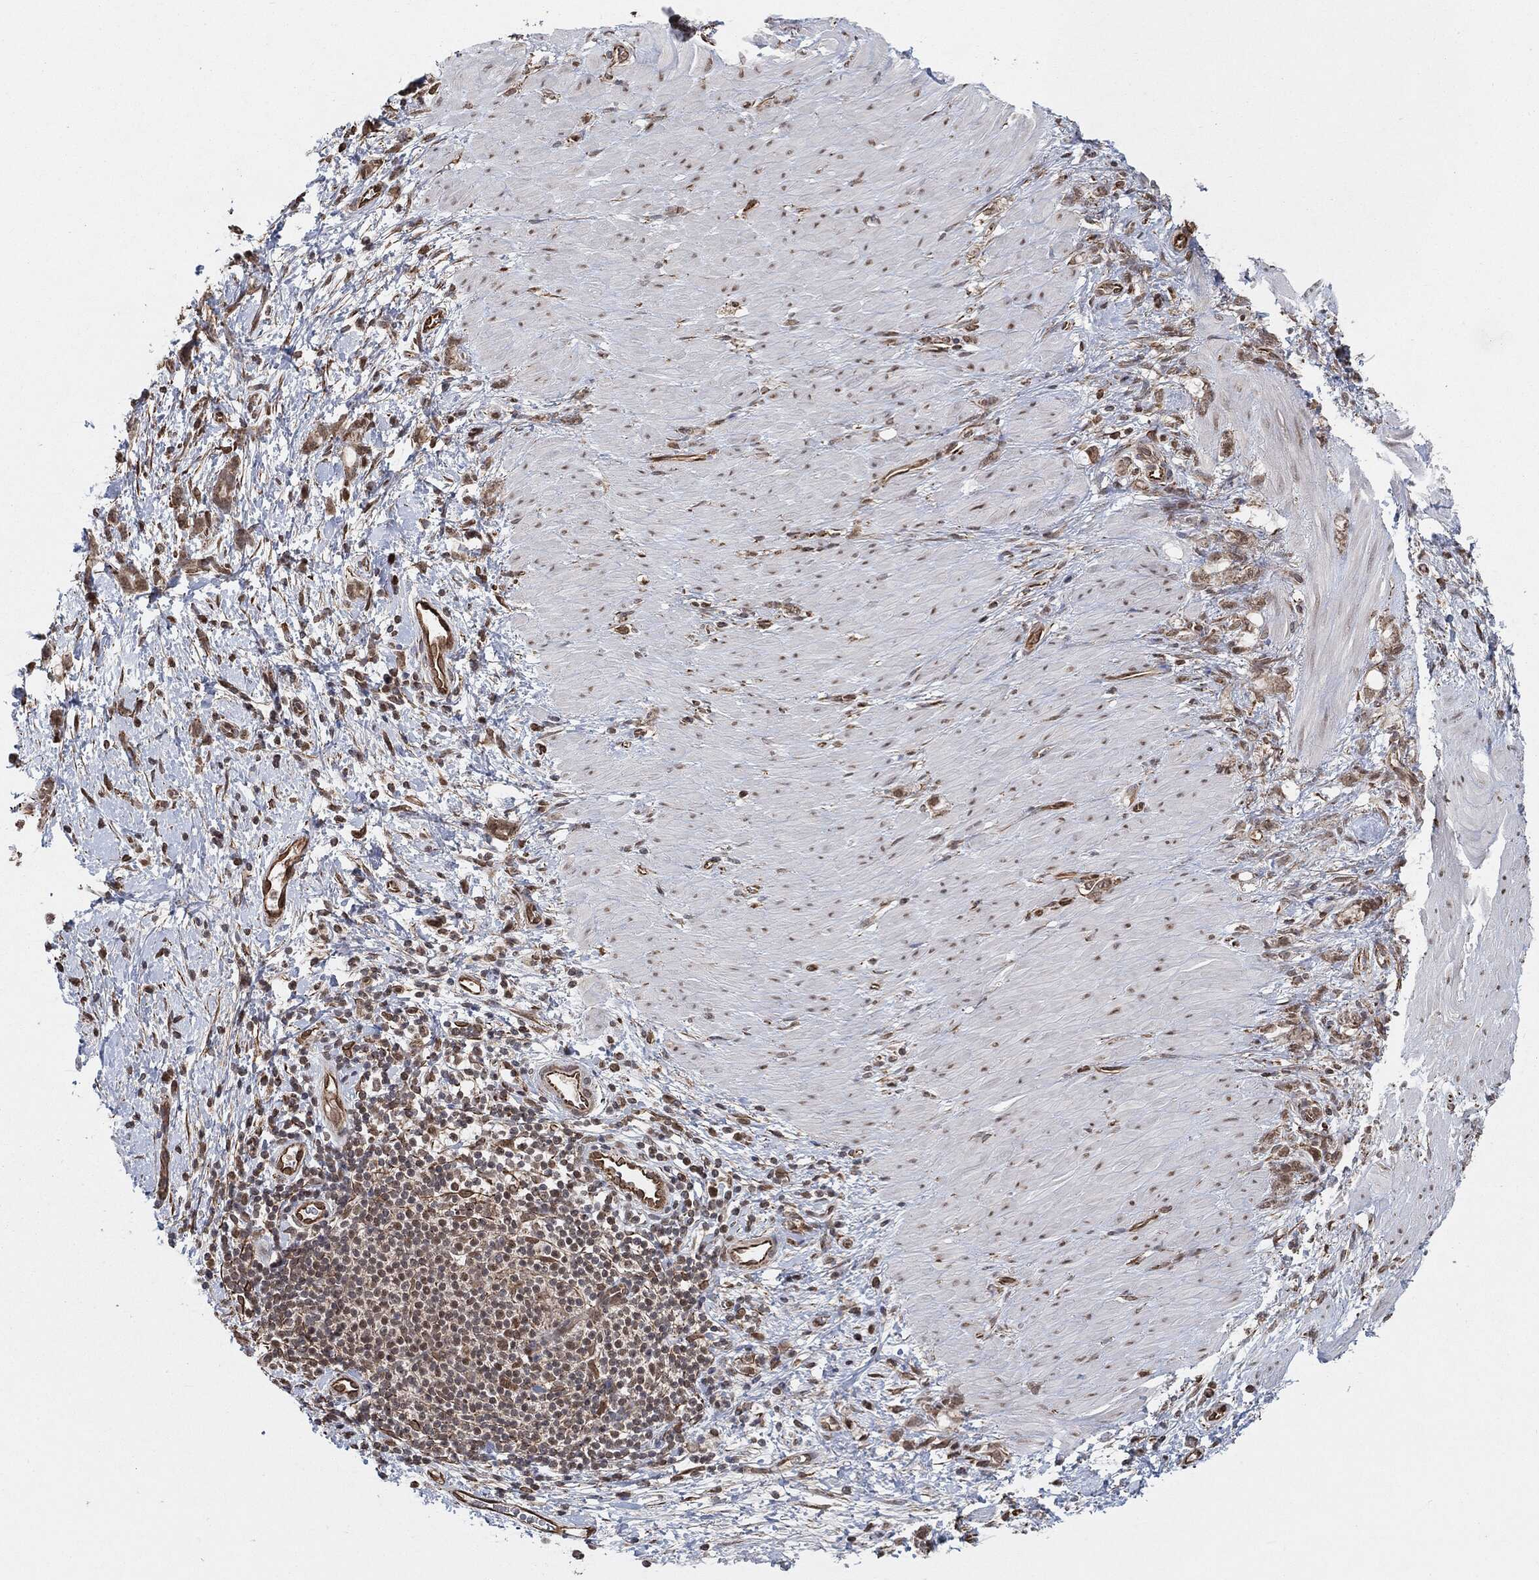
{"staining": {"intensity": "moderate", "quantity": ">75%", "location": "cytoplasmic/membranous,nuclear"}, "tissue": "stomach cancer", "cell_type": "Tumor cells", "image_type": "cancer", "snomed": [{"axis": "morphology", "description": "Normal tissue, NOS"}, {"axis": "morphology", "description": "Adenocarcinoma, NOS"}, {"axis": "topography", "description": "Stomach"}], "caption": "Human adenocarcinoma (stomach) stained for a protein (brown) displays moderate cytoplasmic/membranous and nuclear positive expression in about >75% of tumor cells.", "gene": "TP53RK", "patient": {"sex": "male", "age": 67}}